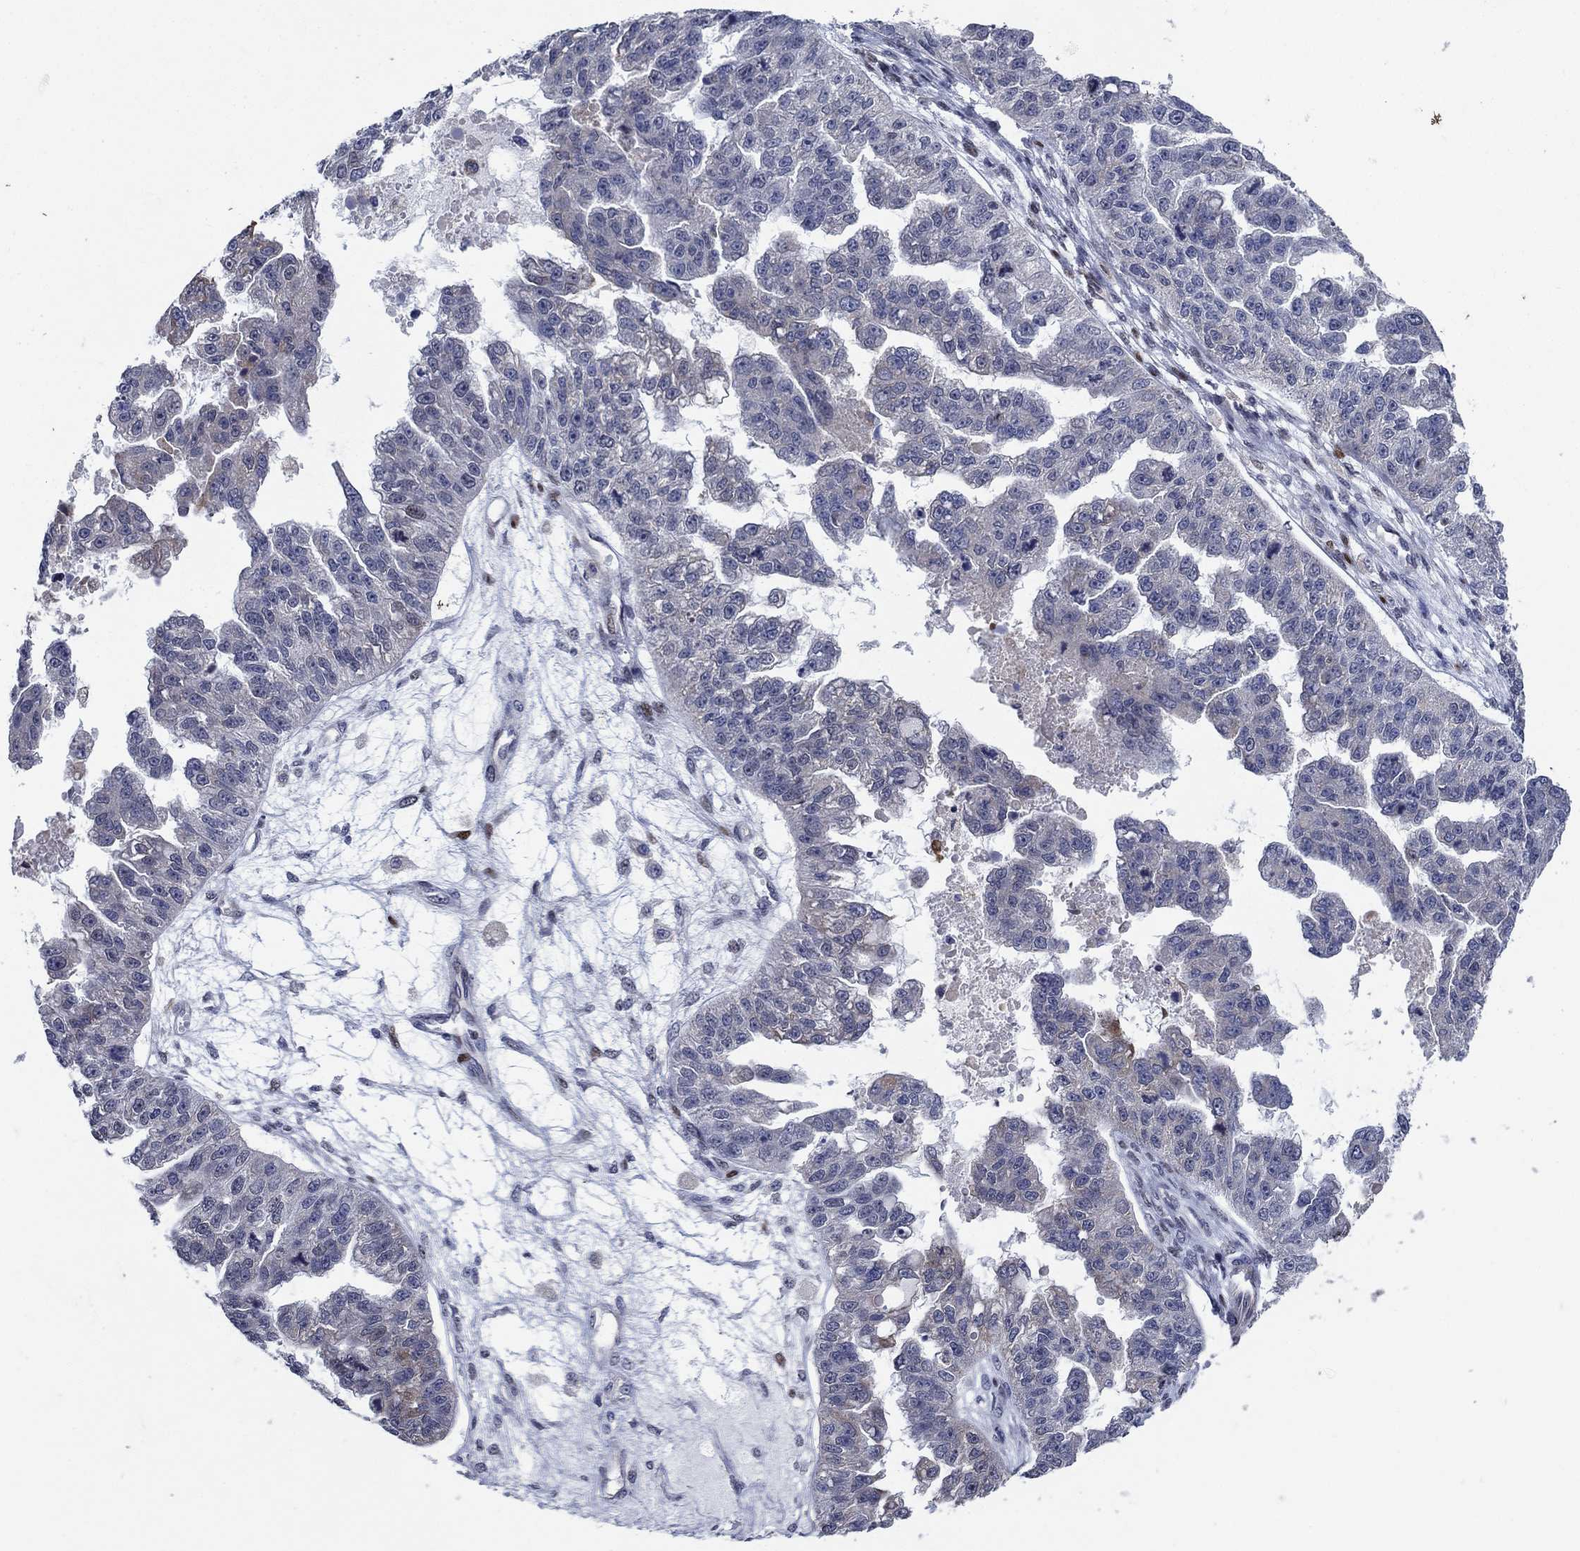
{"staining": {"intensity": "negative", "quantity": "none", "location": "none"}, "tissue": "ovarian cancer", "cell_type": "Tumor cells", "image_type": "cancer", "snomed": [{"axis": "morphology", "description": "Cystadenocarcinoma, serous, NOS"}, {"axis": "topography", "description": "Ovary"}], "caption": "This is an IHC photomicrograph of serous cystadenocarcinoma (ovarian). There is no positivity in tumor cells.", "gene": "DHRS7", "patient": {"sex": "female", "age": 58}}